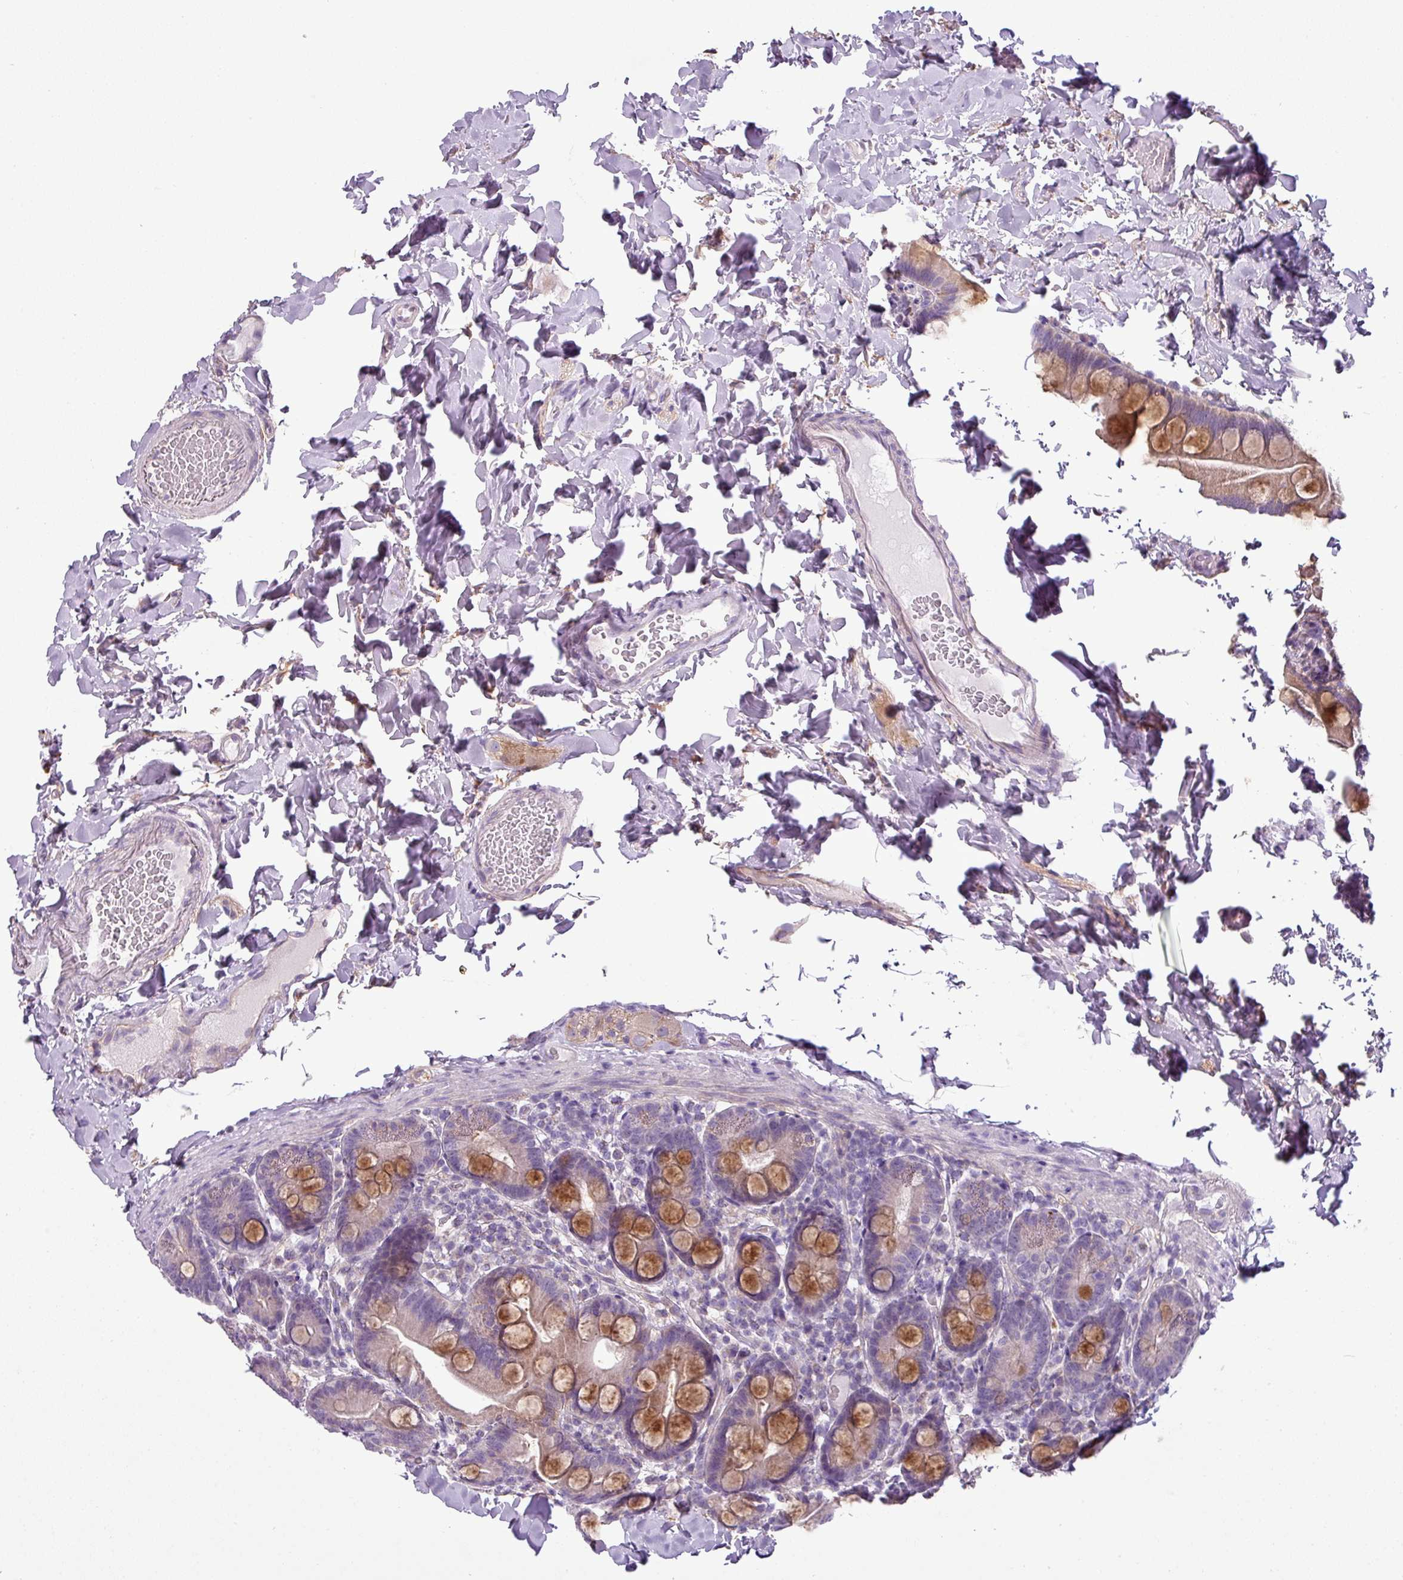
{"staining": {"intensity": "moderate", "quantity": ">75%", "location": "cytoplasmic/membranous"}, "tissue": "small intestine", "cell_type": "Glandular cells", "image_type": "normal", "snomed": [{"axis": "morphology", "description": "Normal tissue, NOS"}, {"axis": "topography", "description": "Small intestine"}], "caption": "Protein analysis of unremarkable small intestine shows moderate cytoplasmic/membranous staining in about >75% of glandular cells. Nuclei are stained in blue.", "gene": "TMEM178B", "patient": {"sex": "female", "age": 68}}